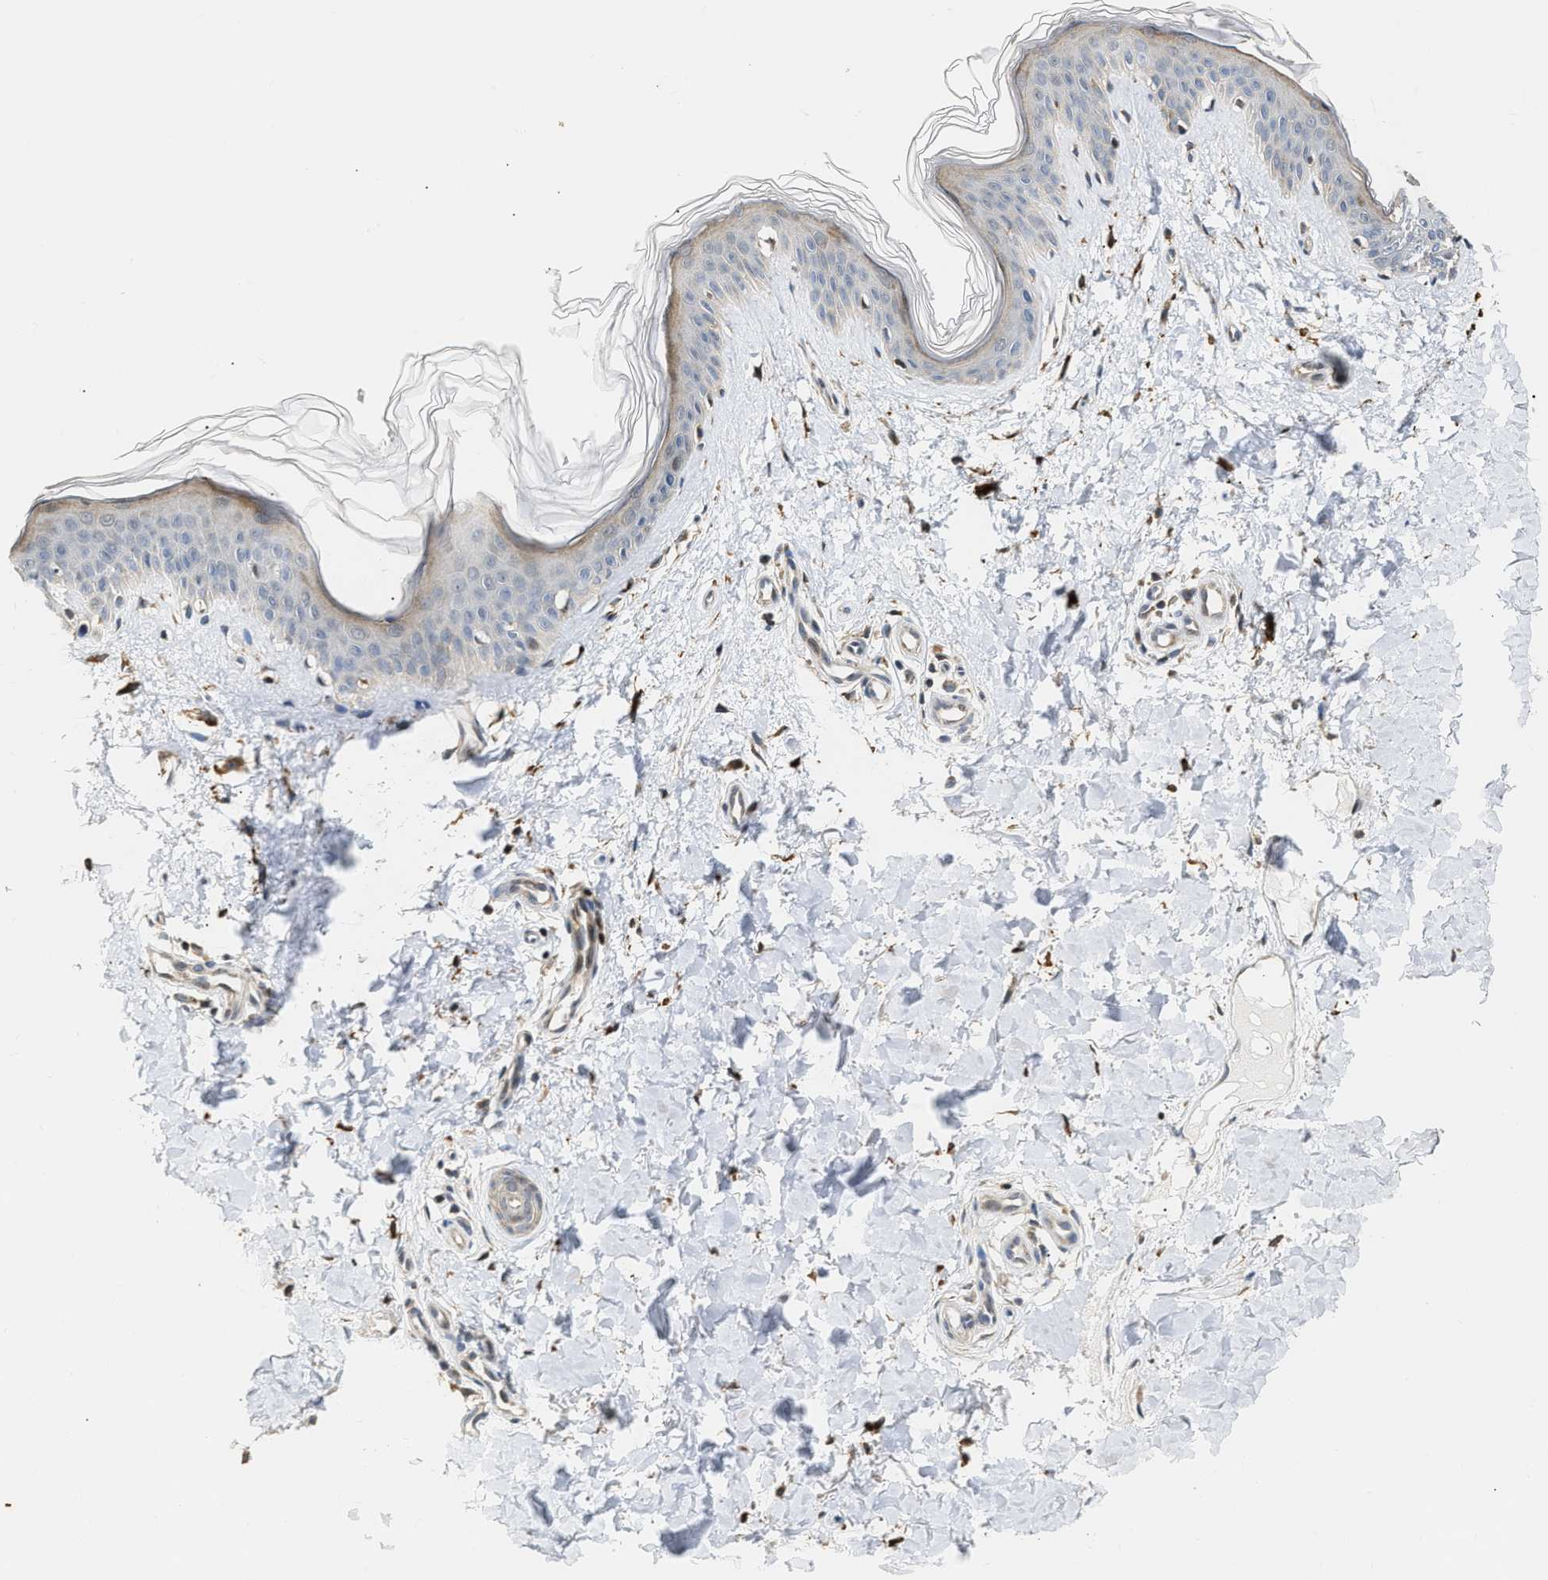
{"staining": {"intensity": "moderate", "quantity": ">75%", "location": "cytoplasmic/membranous"}, "tissue": "skin", "cell_type": "Fibroblasts", "image_type": "normal", "snomed": [{"axis": "morphology", "description": "Normal tissue, NOS"}, {"axis": "topography", "description": "Skin"}], "caption": "This micrograph displays IHC staining of unremarkable human skin, with medium moderate cytoplasmic/membranous staining in about >75% of fibroblasts.", "gene": "DEPTOR", "patient": {"sex": "female", "age": 41}}